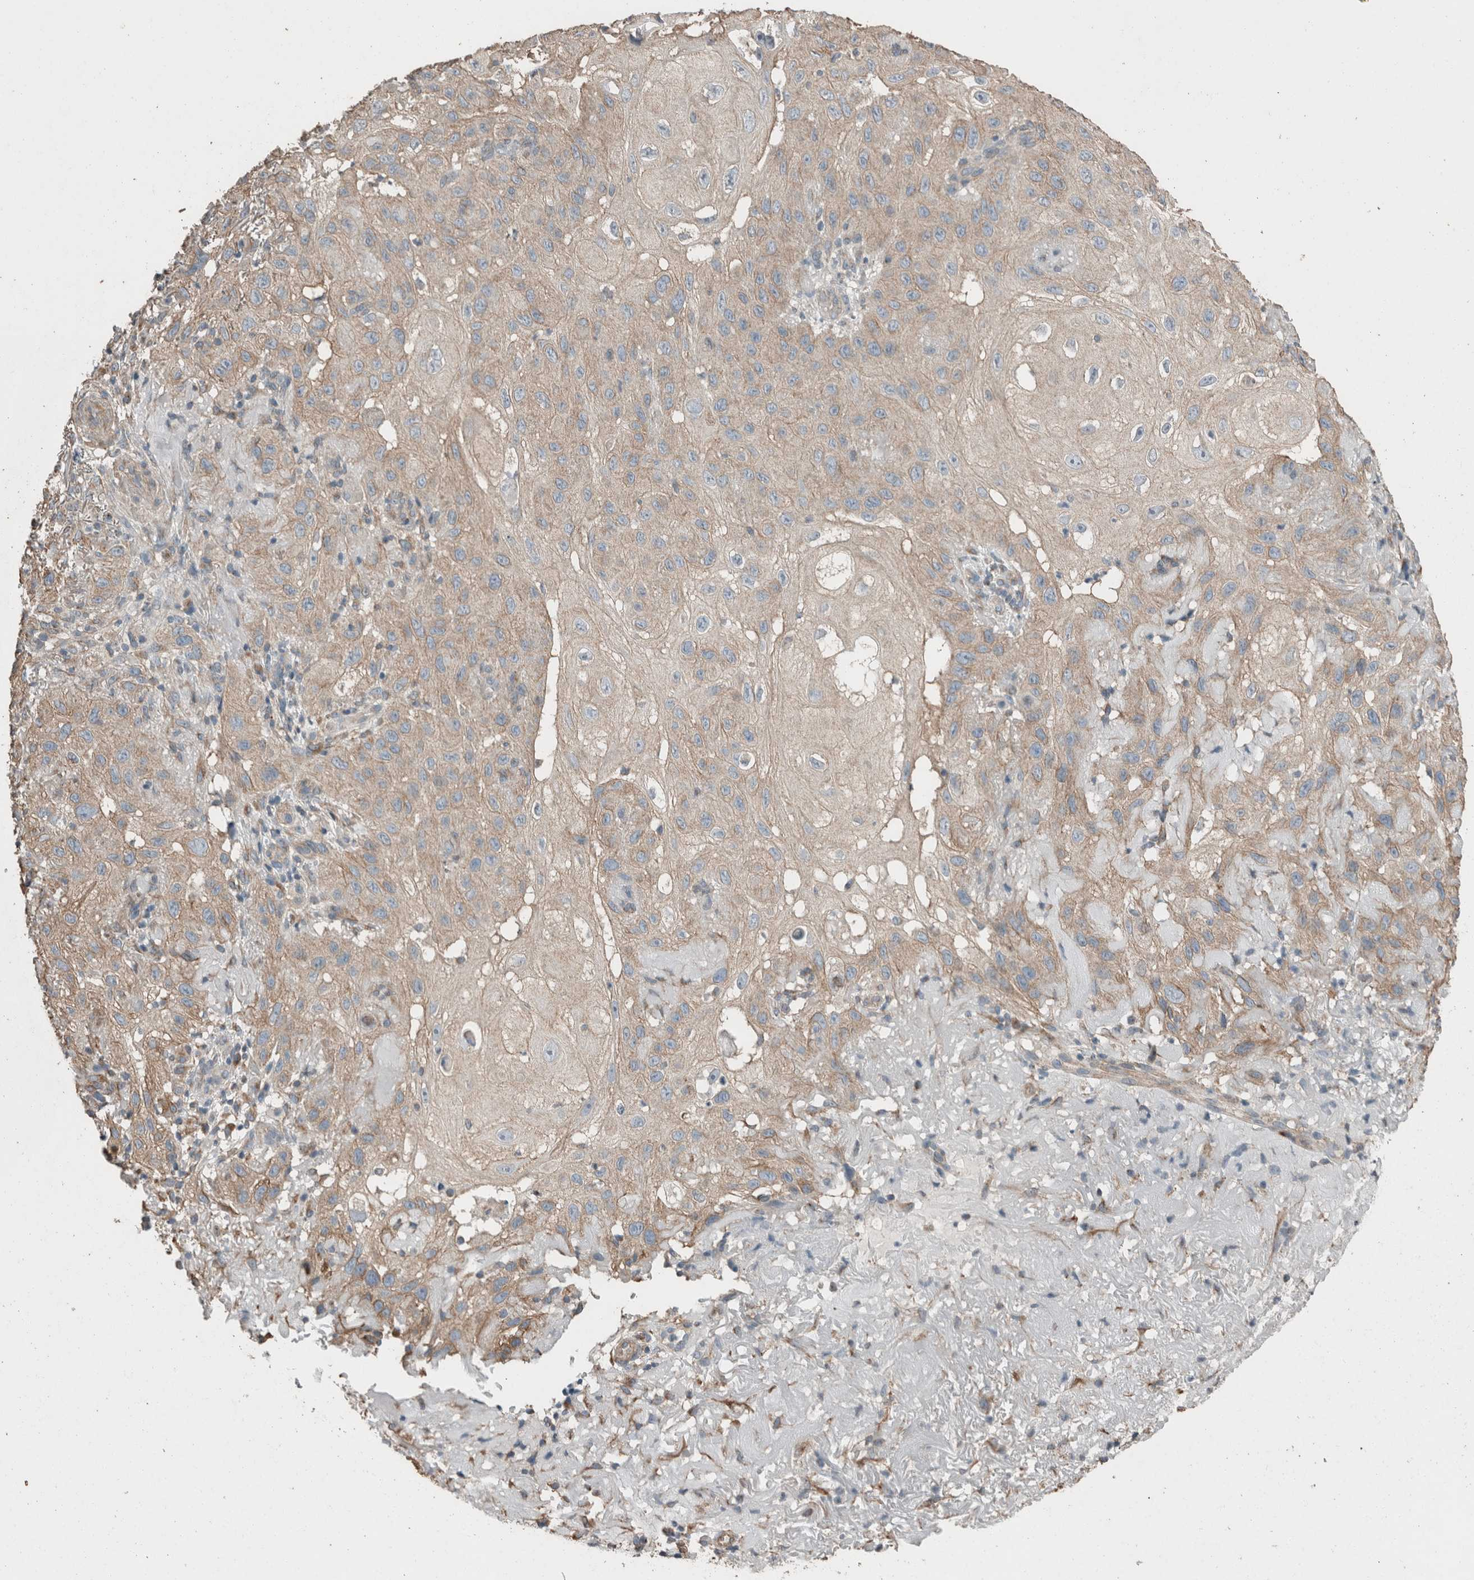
{"staining": {"intensity": "weak", "quantity": "25%-75%", "location": "cytoplasmic/membranous"}, "tissue": "skin cancer", "cell_type": "Tumor cells", "image_type": "cancer", "snomed": [{"axis": "morphology", "description": "Normal tissue, NOS"}, {"axis": "morphology", "description": "Squamous cell carcinoma, NOS"}, {"axis": "topography", "description": "Skin"}], "caption": "Brown immunohistochemical staining in human skin squamous cell carcinoma exhibits weak cytoplasmic/membranous expression in about 25%-75% of tumor cells.", "gene": "ACVR2B", "patient": {"sex": "female", "age": 96}}